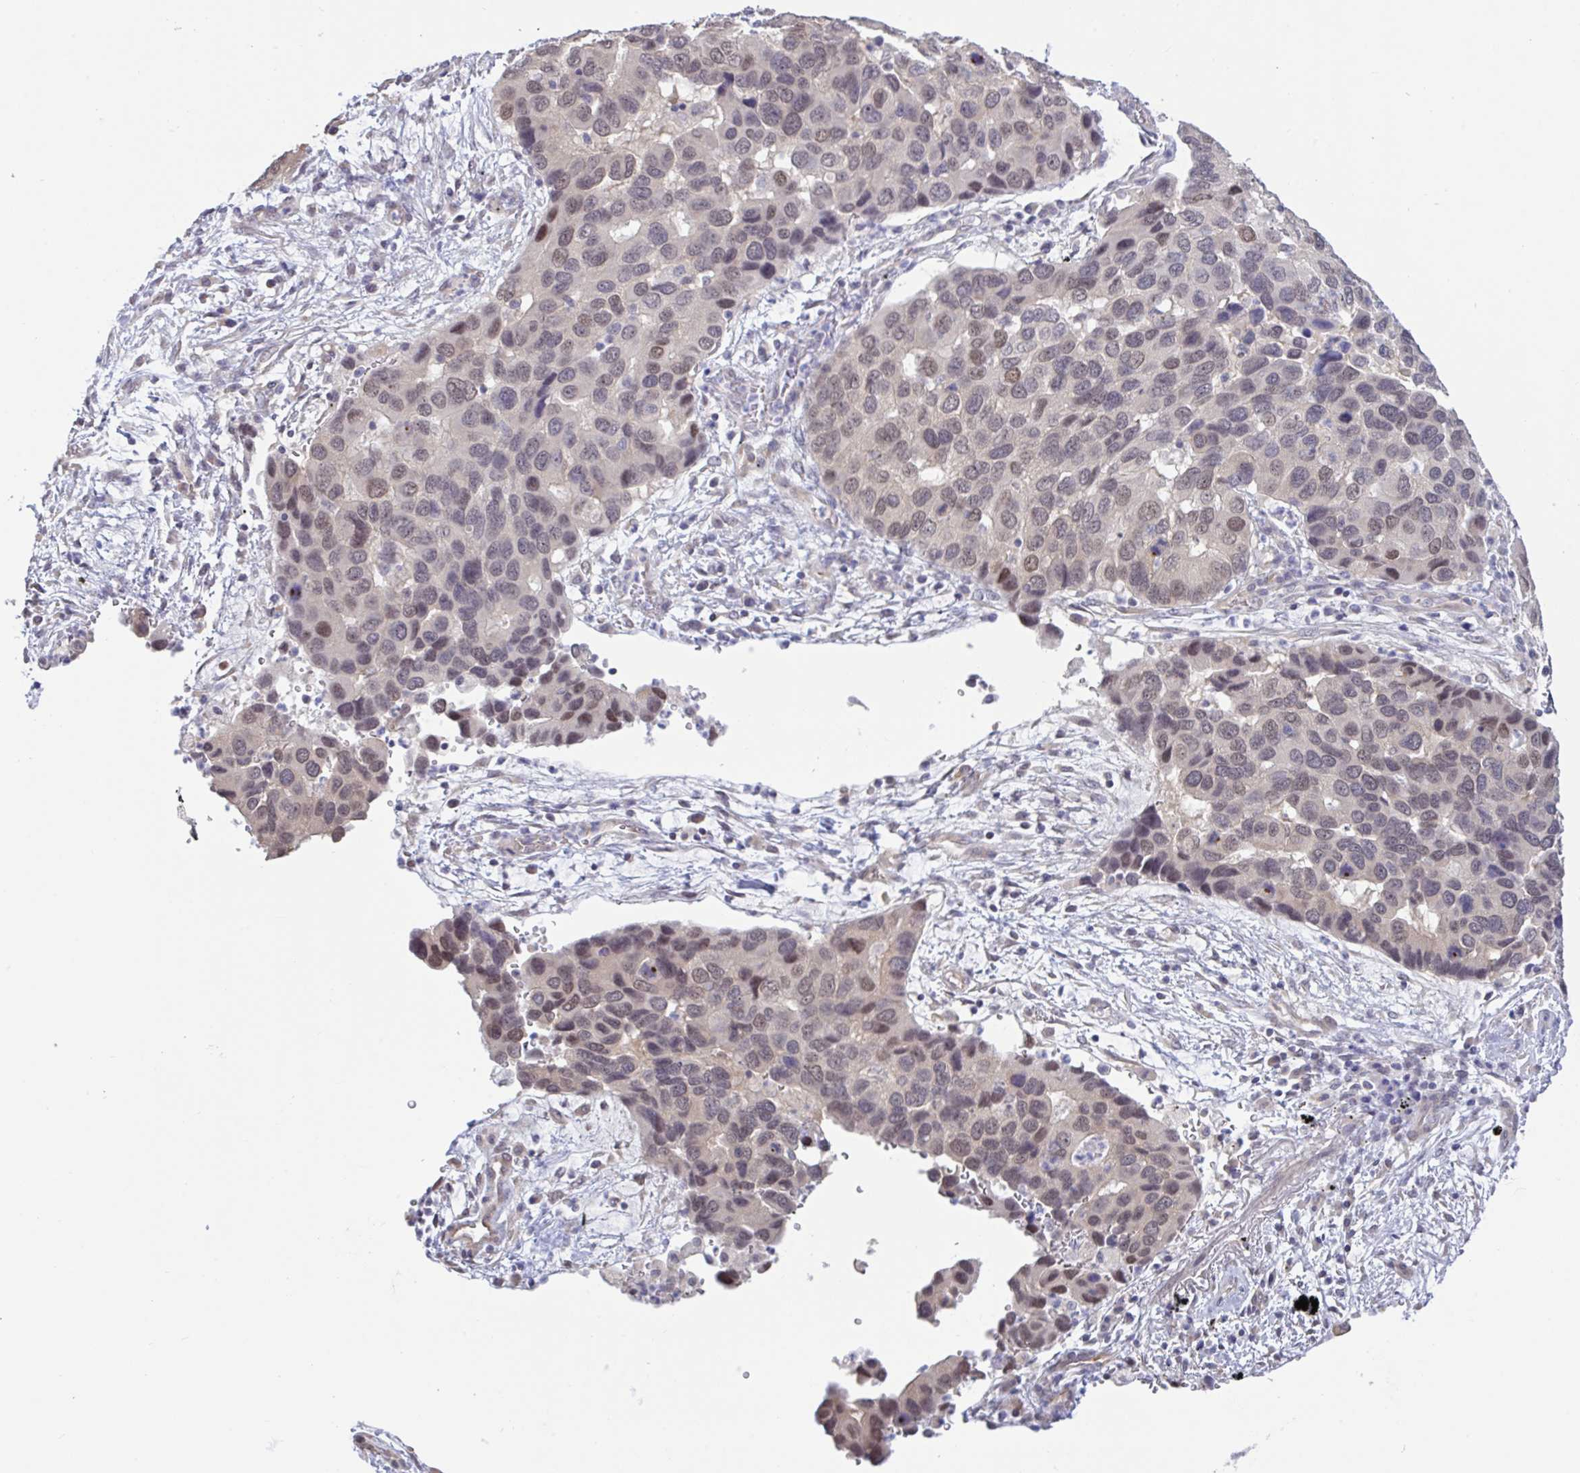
{"staining": {"intensity": "moderate", "quantity": ">75%", "location": "nuclear"}, "tissue": "lung cancer", "cell_type": "Tumor cells", "image_type": "cancer", "snomed": [{"axis": "morphology", "description": "Aneuploidy"}, {"axis": "morphology", "description": "Adenocarcinoma, NOS"}, {"axis": "topography", "description": "Lymph node"}, {"axis": "topography", "description": "Lung"}], "caption": "The immunohistochemical stain highlights moderate nuclear positivity in tumor cells of lung cancer tissue. (DAB (3,3'-diaminobenzidine) IHC, brown staining for protein, blue staining for nuclei).", "gene": "HYPK", "patient": {"sex": "female", "age": 74}}